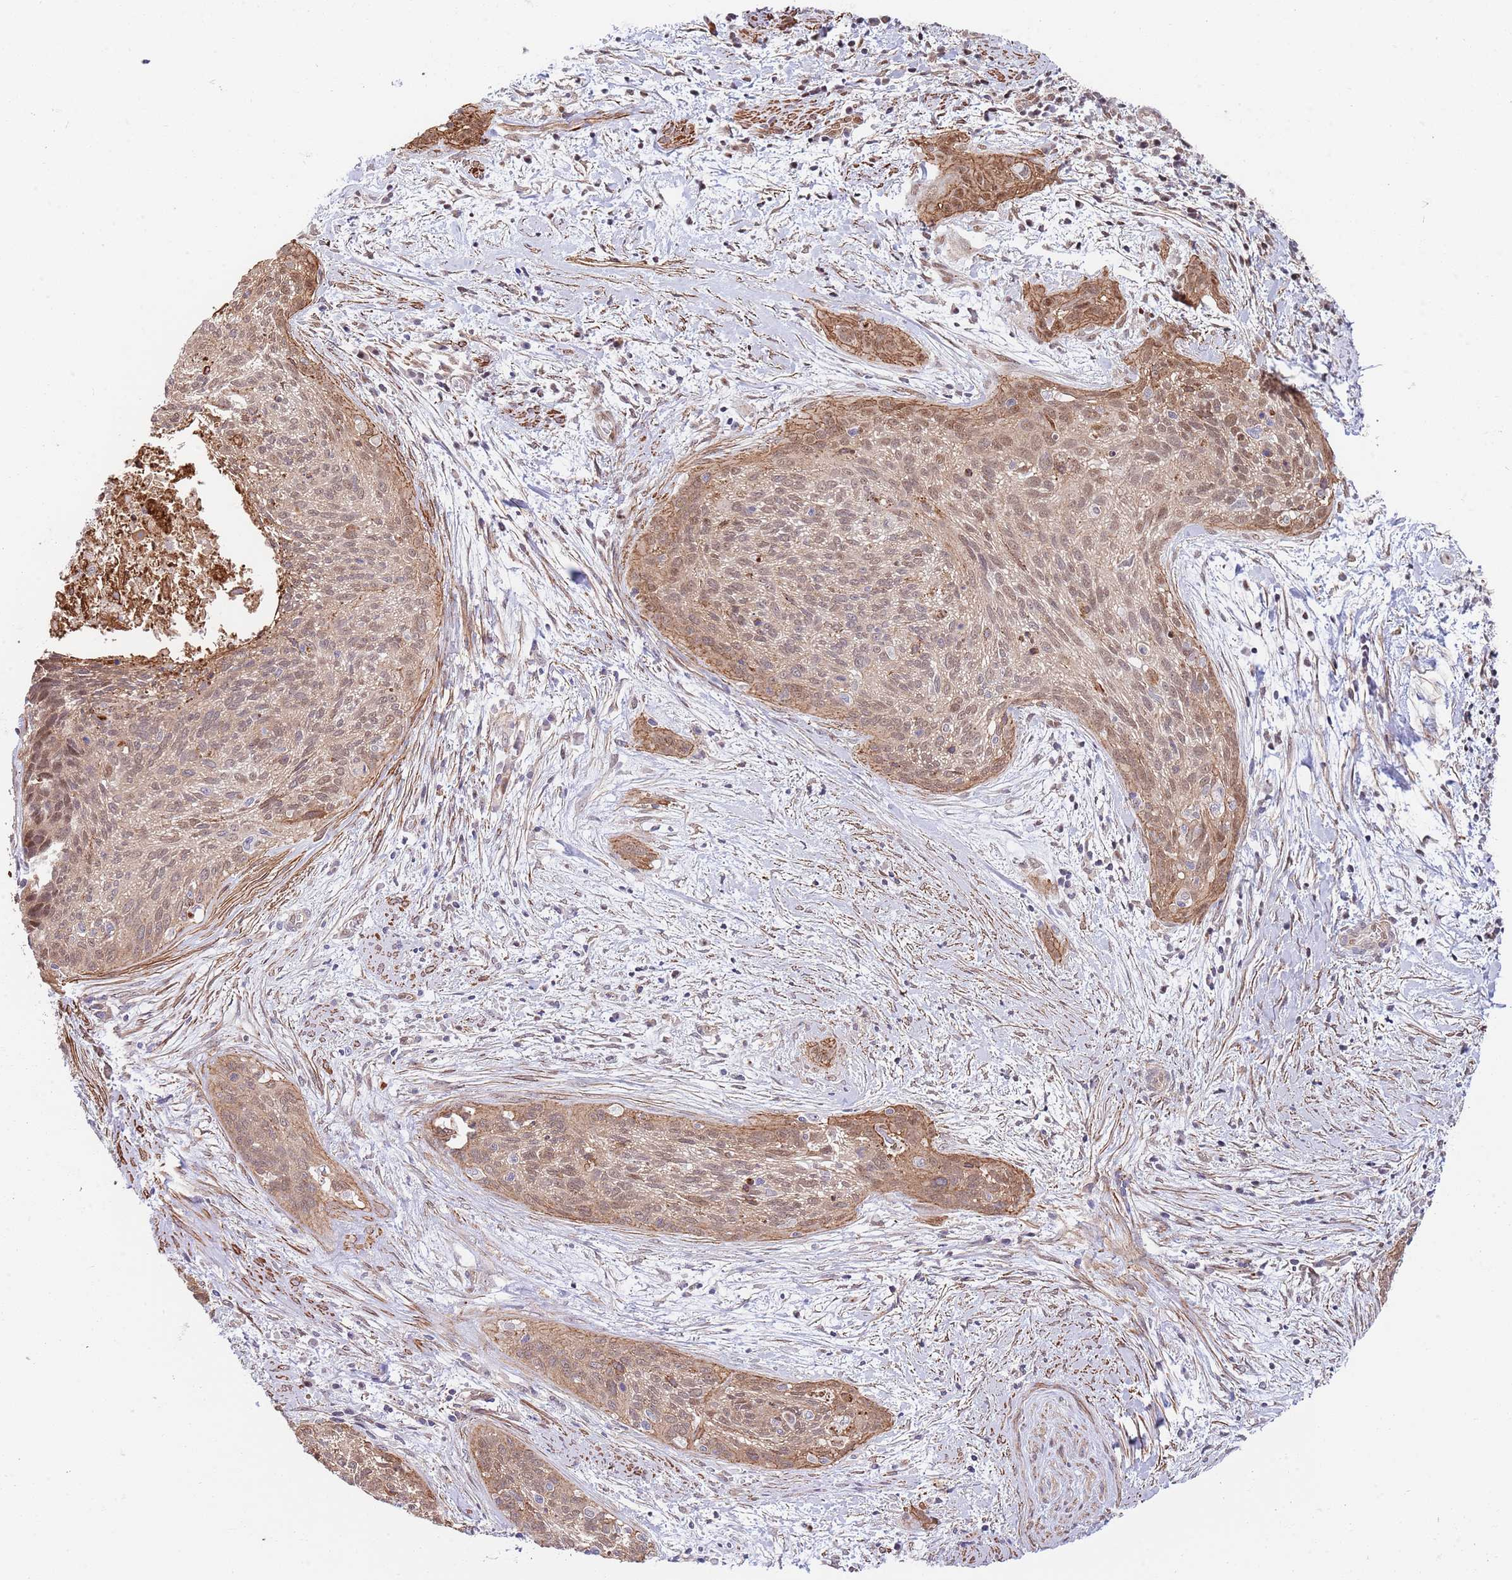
{"staining": {"intensity": "moderate", "quantity": "25%-75%", "location": "cytoplasmic/membranous,nuclear"}, "tissue": "cervical cancer", "cell_type": "Tumor cells", "image_type": "cancer", "snomed": [{"axis": "morphology", "description": "Squamous cell carcinoma, NOS"}, {"axis": "topography", "description": "Cervix"}], "caption": "A brown stain labels moderate cytoplasmic/membranous and nuclear positivity of a protein in human cervical cancer (squamous cell carcinoma) tumor cells.", "gene": "BPNT1", "patient": {"sex": "female", "age": 55}}